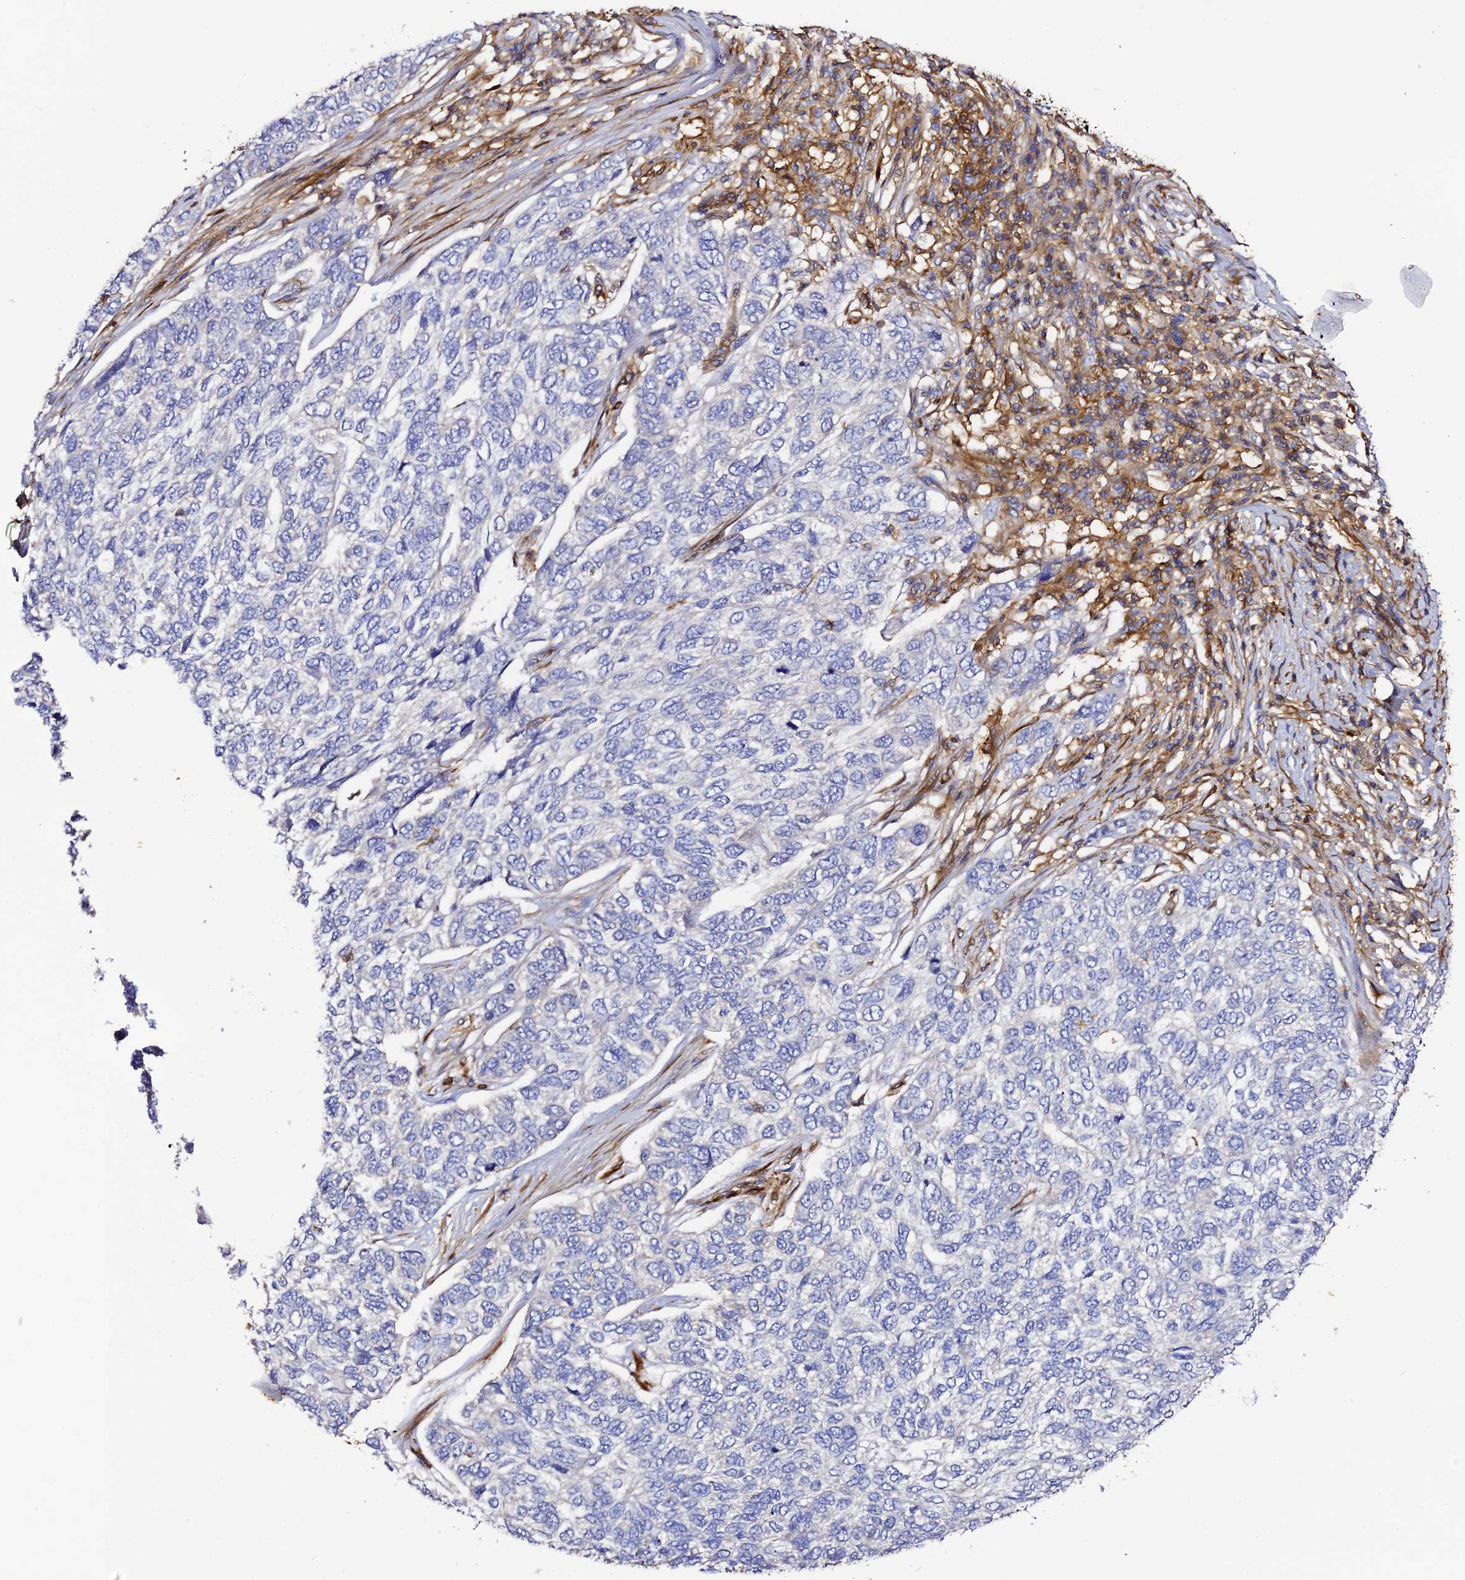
{"staining": {"intensity": "negative", "quantity": "none", "location": "none"}, "tissue": "skin cancer", "cell_type": "Tumor cells", "image_type": "cancer", "snomed": [{"axis": "morphology", "description": "Basal cell carcinoma"}, {"axis": "topography", "description": "Skin"}], "caption": "IHC image of neoplastic tissue: human basal cell carcinoma (skin) stained with DAB shows no significant protein positivity in tumor cells. The staining was performed using DAB (3,3'-diaminobenzidine) to visualize the protein expression in brown, while the nuclei were stained in blue with hematoxylin (Magnification: 20x).", "gene": "TRPV2", "patient": {"sex": "female", "age": 65}}